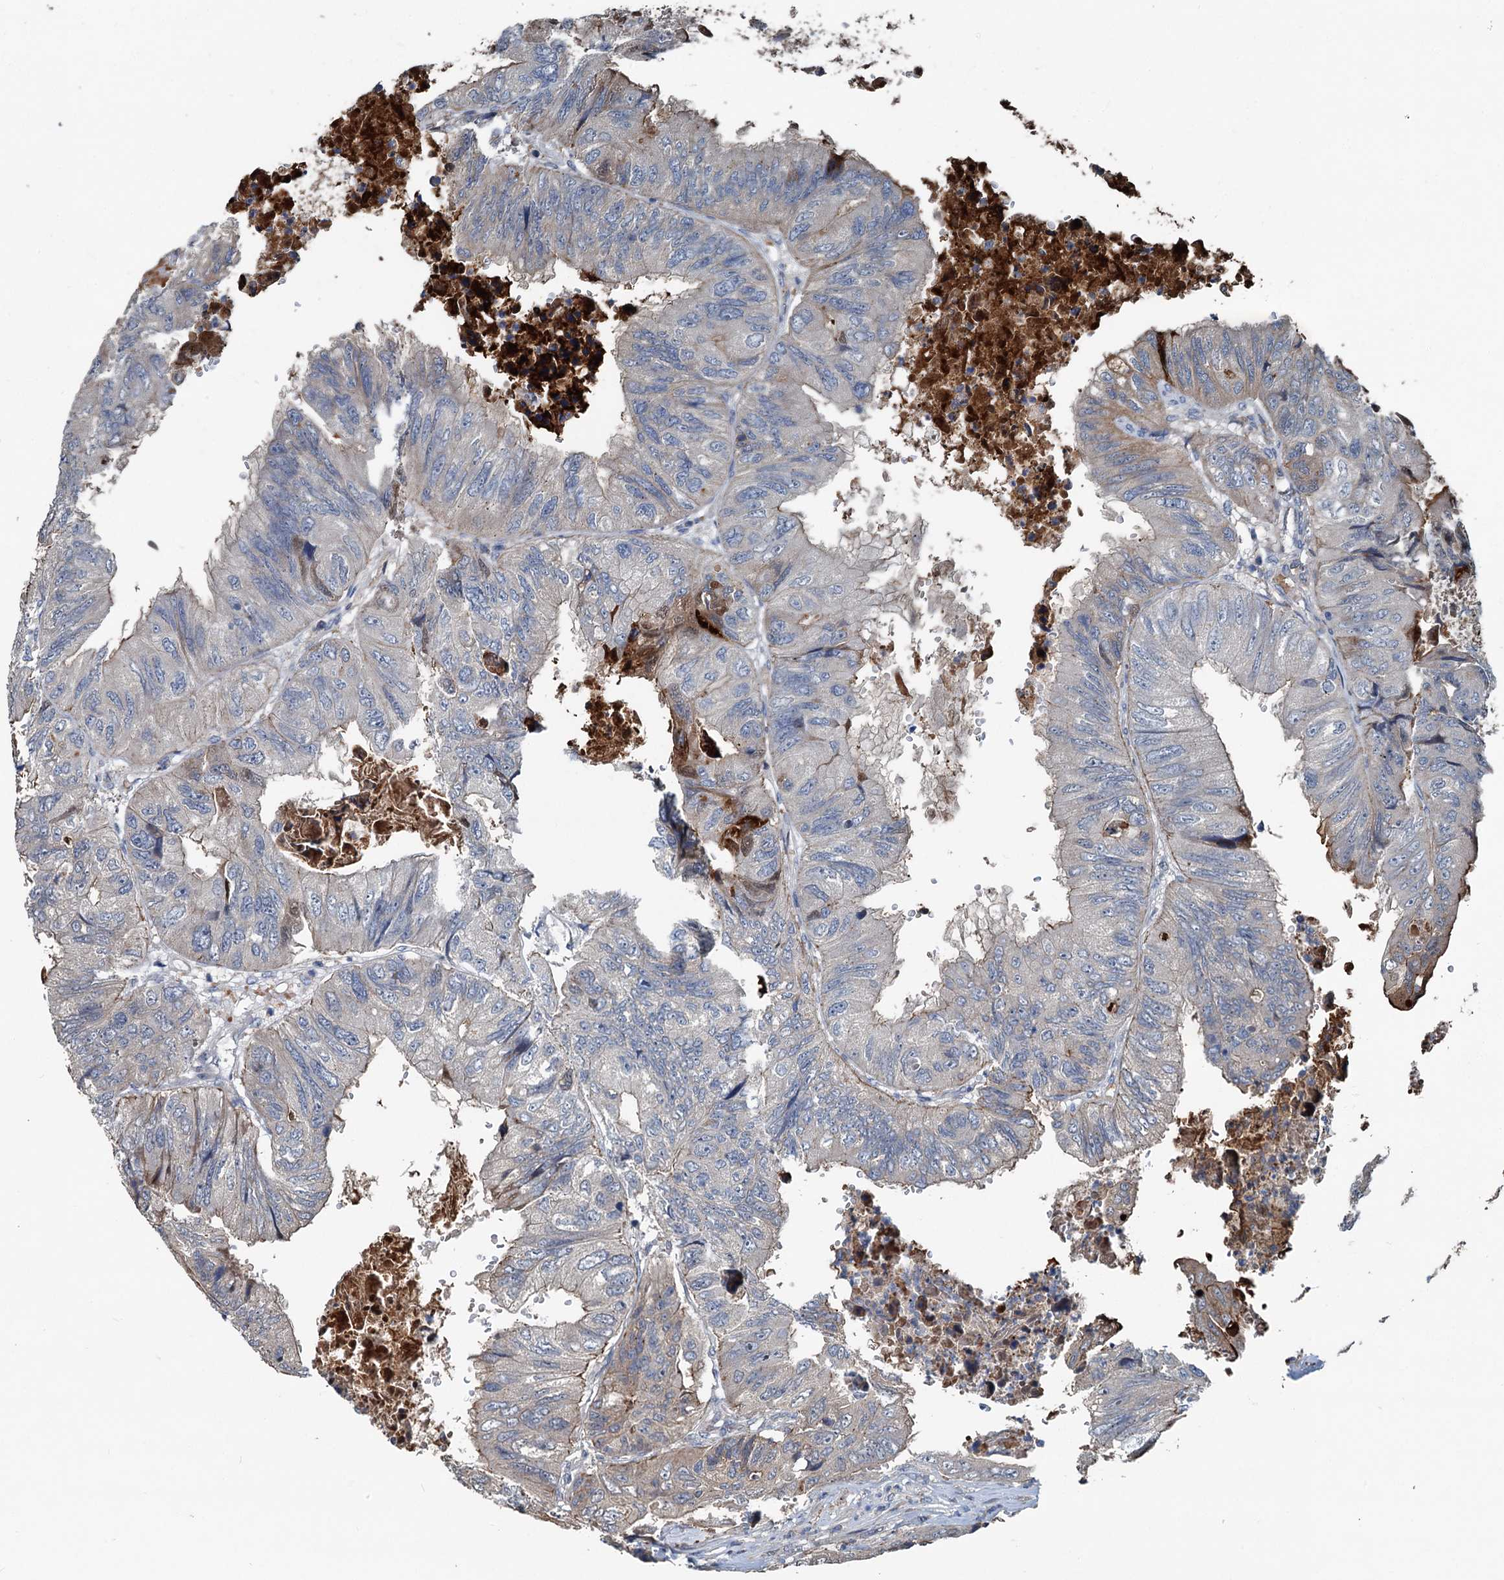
{"staining": {"intensity": "moderate", "quantity": "<25%", "location": "cytoplasmic/membranous"}, "tissue": "colorectal cancer", "cell_type": "Tumor cells", "image_type": "cancer", "snomed": [{"axis": "morphology", "description": "Adenocarcinoma, NOS"}, {"axis": "topography", "description": "Rectum"}], "caption": "DAB (3,3'-diaminobenzidine) immunohistochemical staining of human colorectal adenocarcinoma shows moderate cytoplasmic/membranous protein positivity in about <25% of tumor cells.", "gene": "TEDC1", "patient": {"sex": "male", "age": 63}}